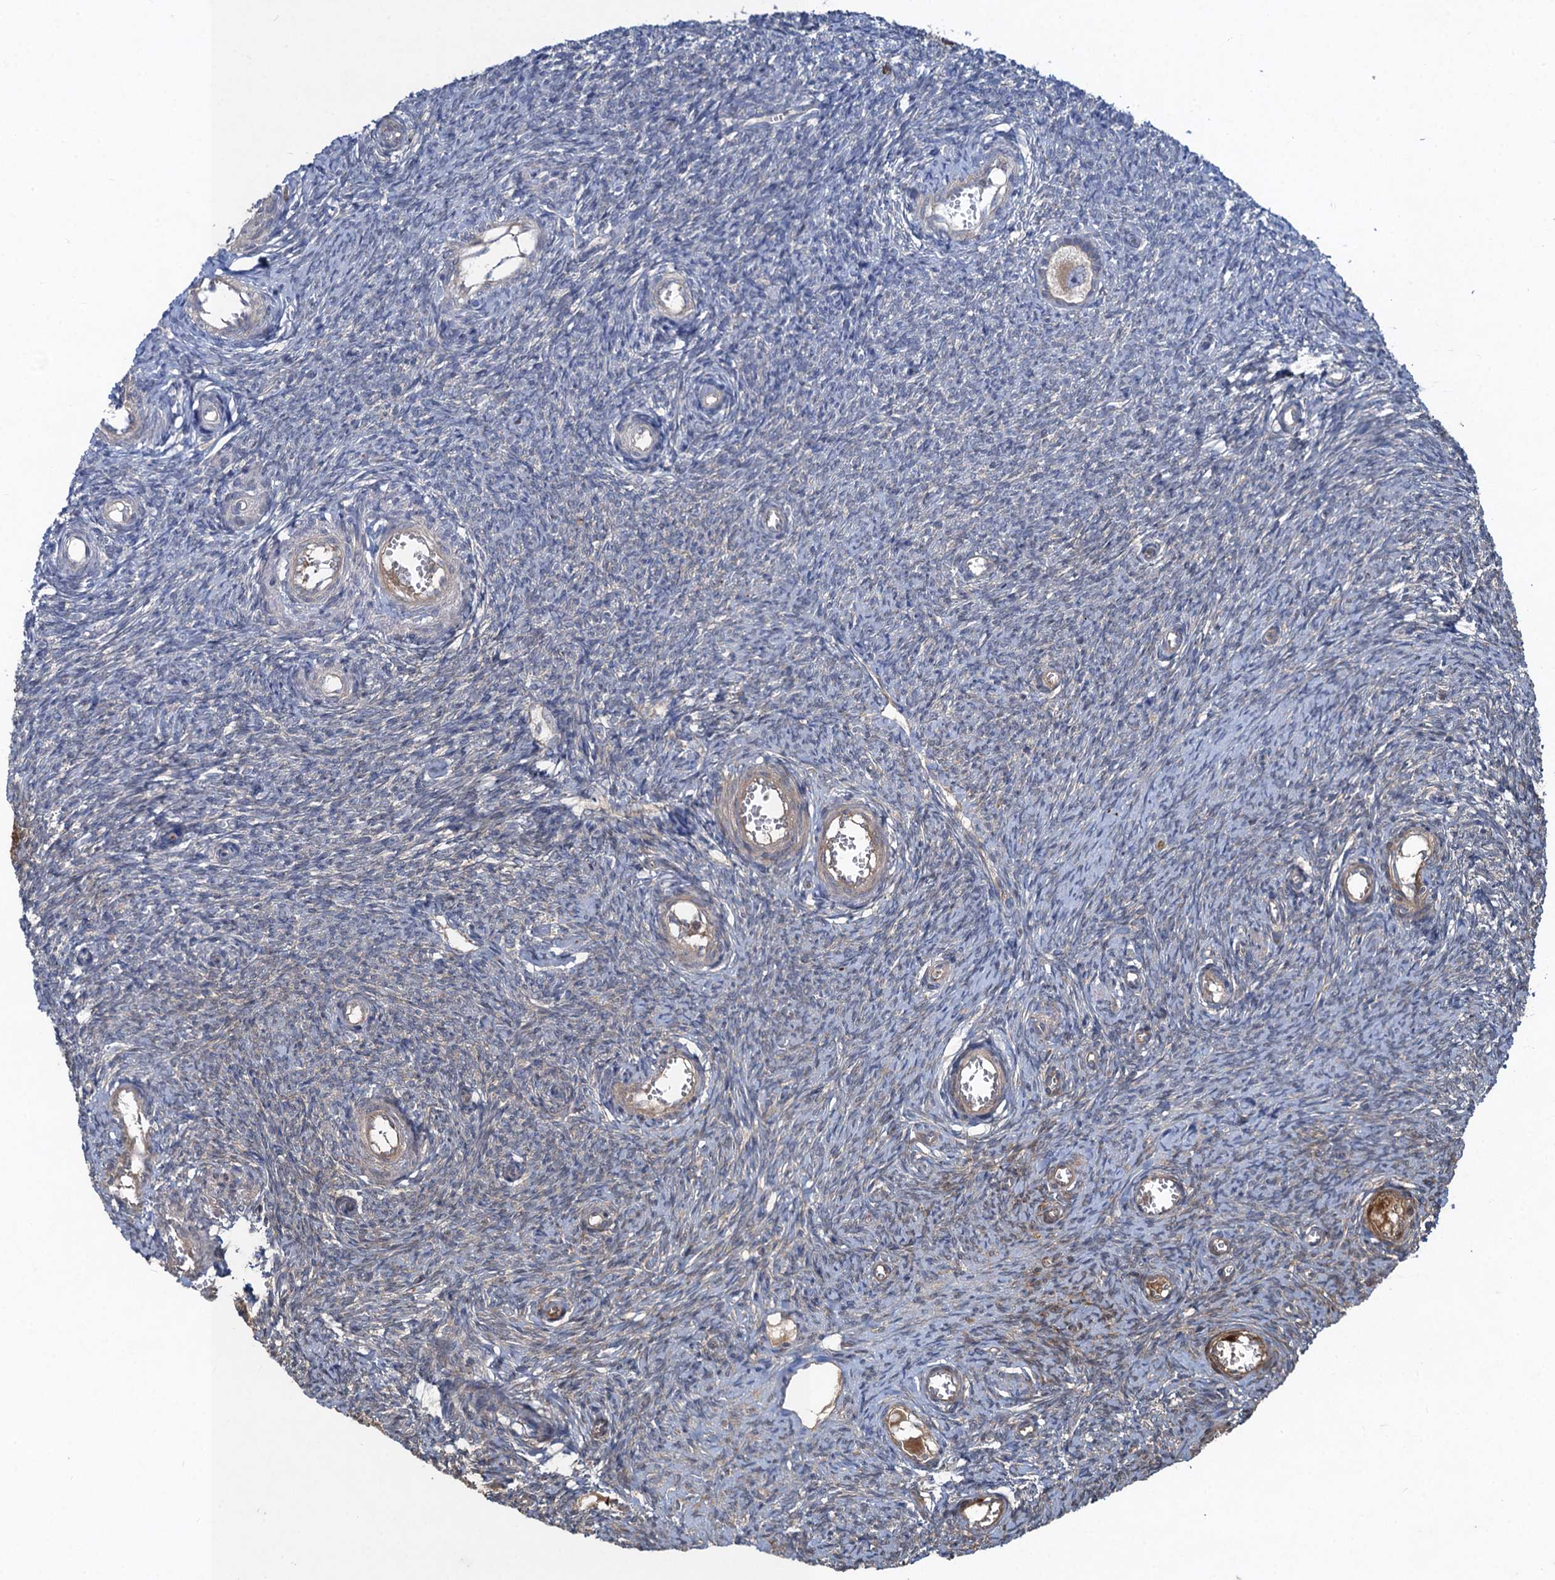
{"staining": {"intensity": "negative", "quantity": "none", "location": "none"}, "tissue": "ovary", "cell_type": "Ovarian stroma cells", "image_type": "normal", "snomed": [{"axis": "morphology", "description": "Normal tissue, NOS"}, {"axis": "topography", "description": "Ovary"}], "caption": "Ovarian stroma cells are negative for protein expression in benign human ovary. Nuclei are stained in blue.", "gene": "SNAP29", "patient": {"sex": "female", "age": 44}}